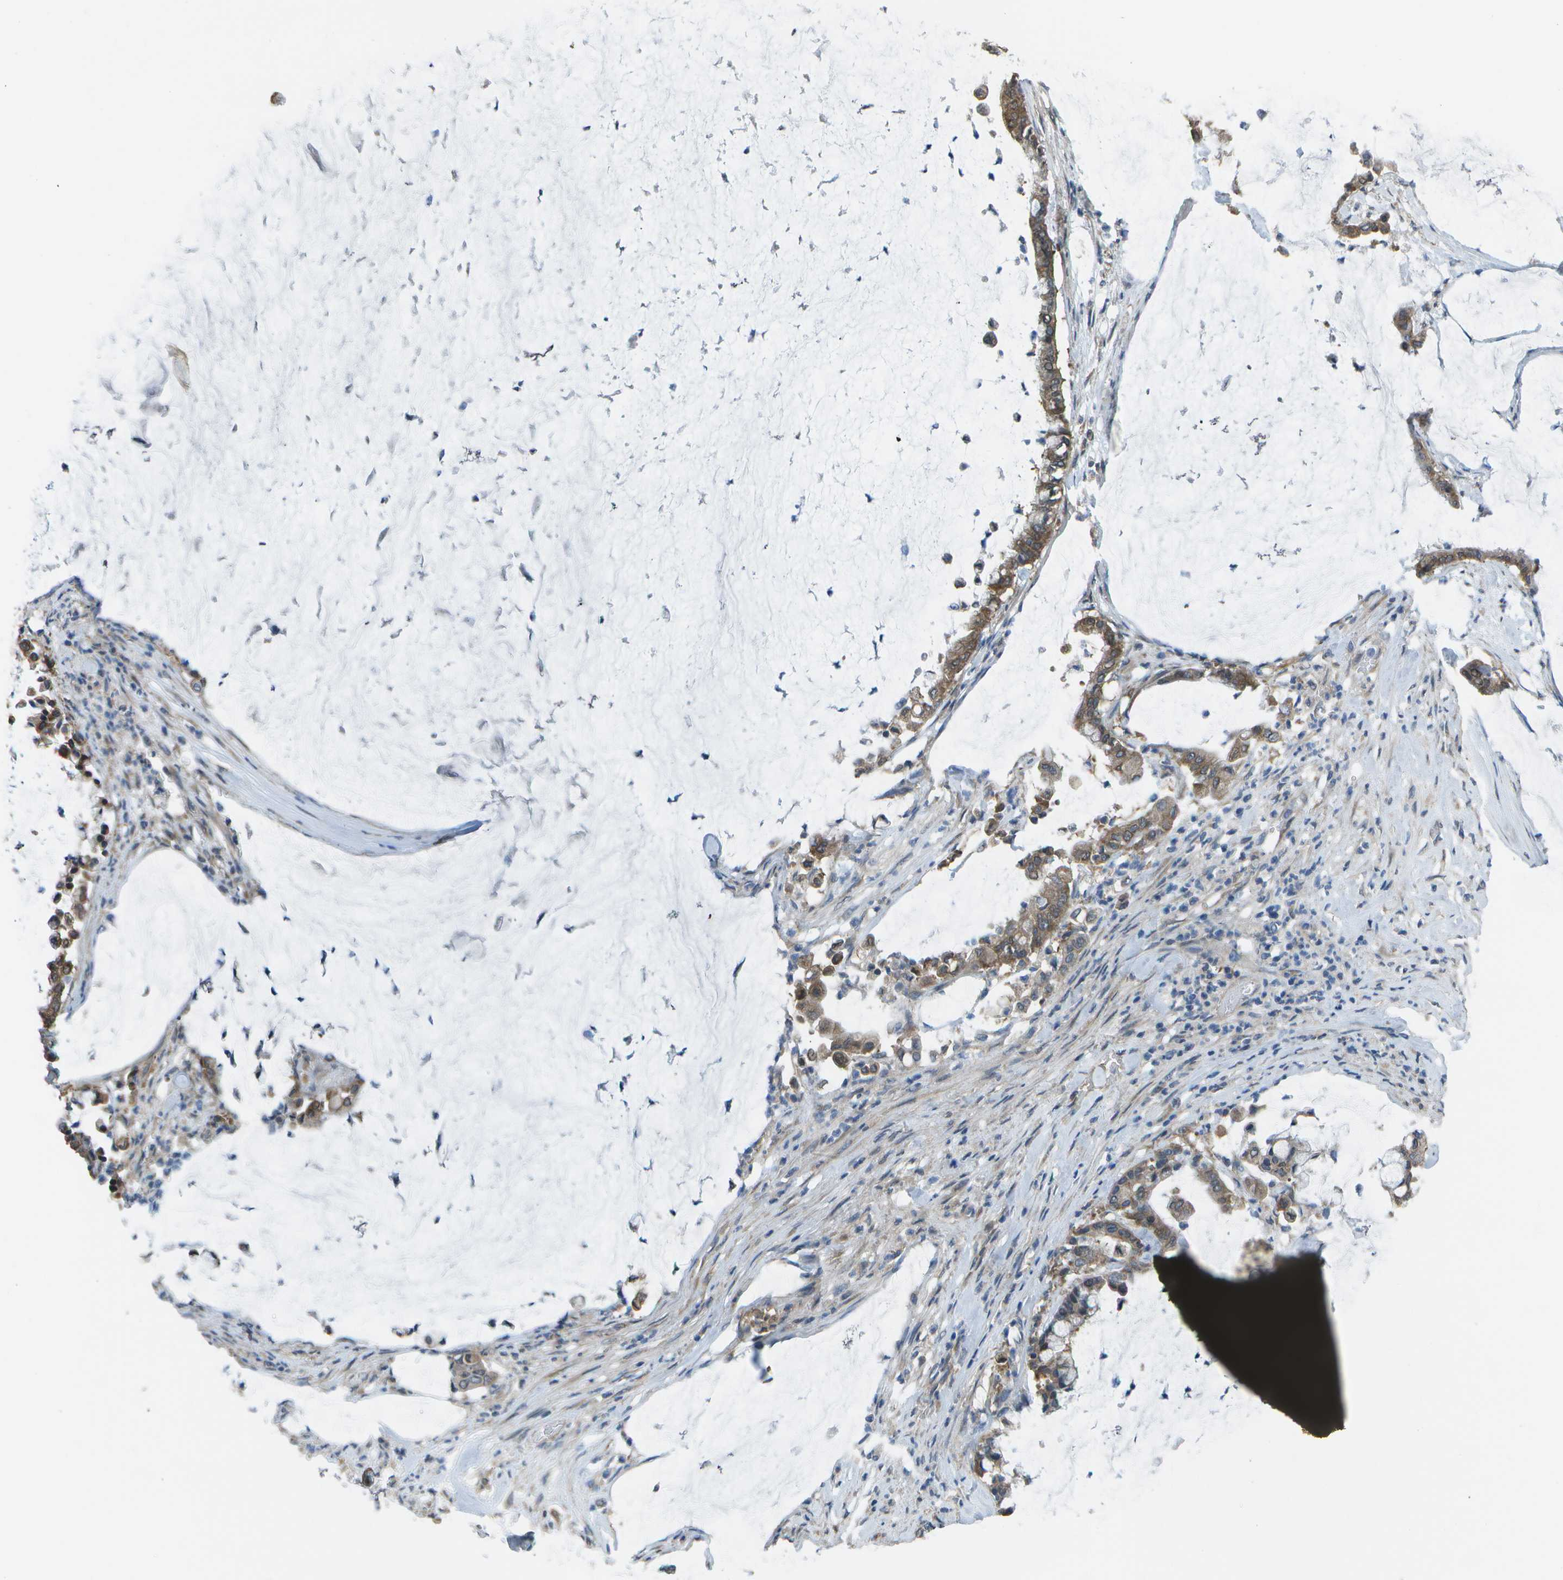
{"staining": {"intensity": "moderate", "quantity": ">75%", "location": "cytoplasmic/membranous"}, "tissue": "pancreatic cancer", "cell_type": "Tumor cells", "image_type": "cancer", "snomed": [{"axis": "morphology", "description": "Adenocarcinoma, NOS"}, {"axis": "topography", "description": "Pancreas"}], "caption": "Brown immunohistochemical staining in human pancreatic cancer (adenocarcinoma) displays moderate cytoplasmic/membranous expression in approximately >75% of tumor cells. The staining is performed using DAB brown chromogen to label protein expression. The nuclei are counter-stained blue using hematoxylin.", "gene": "CLNS1A", "patient": {"sex": "male", "age": 41}}